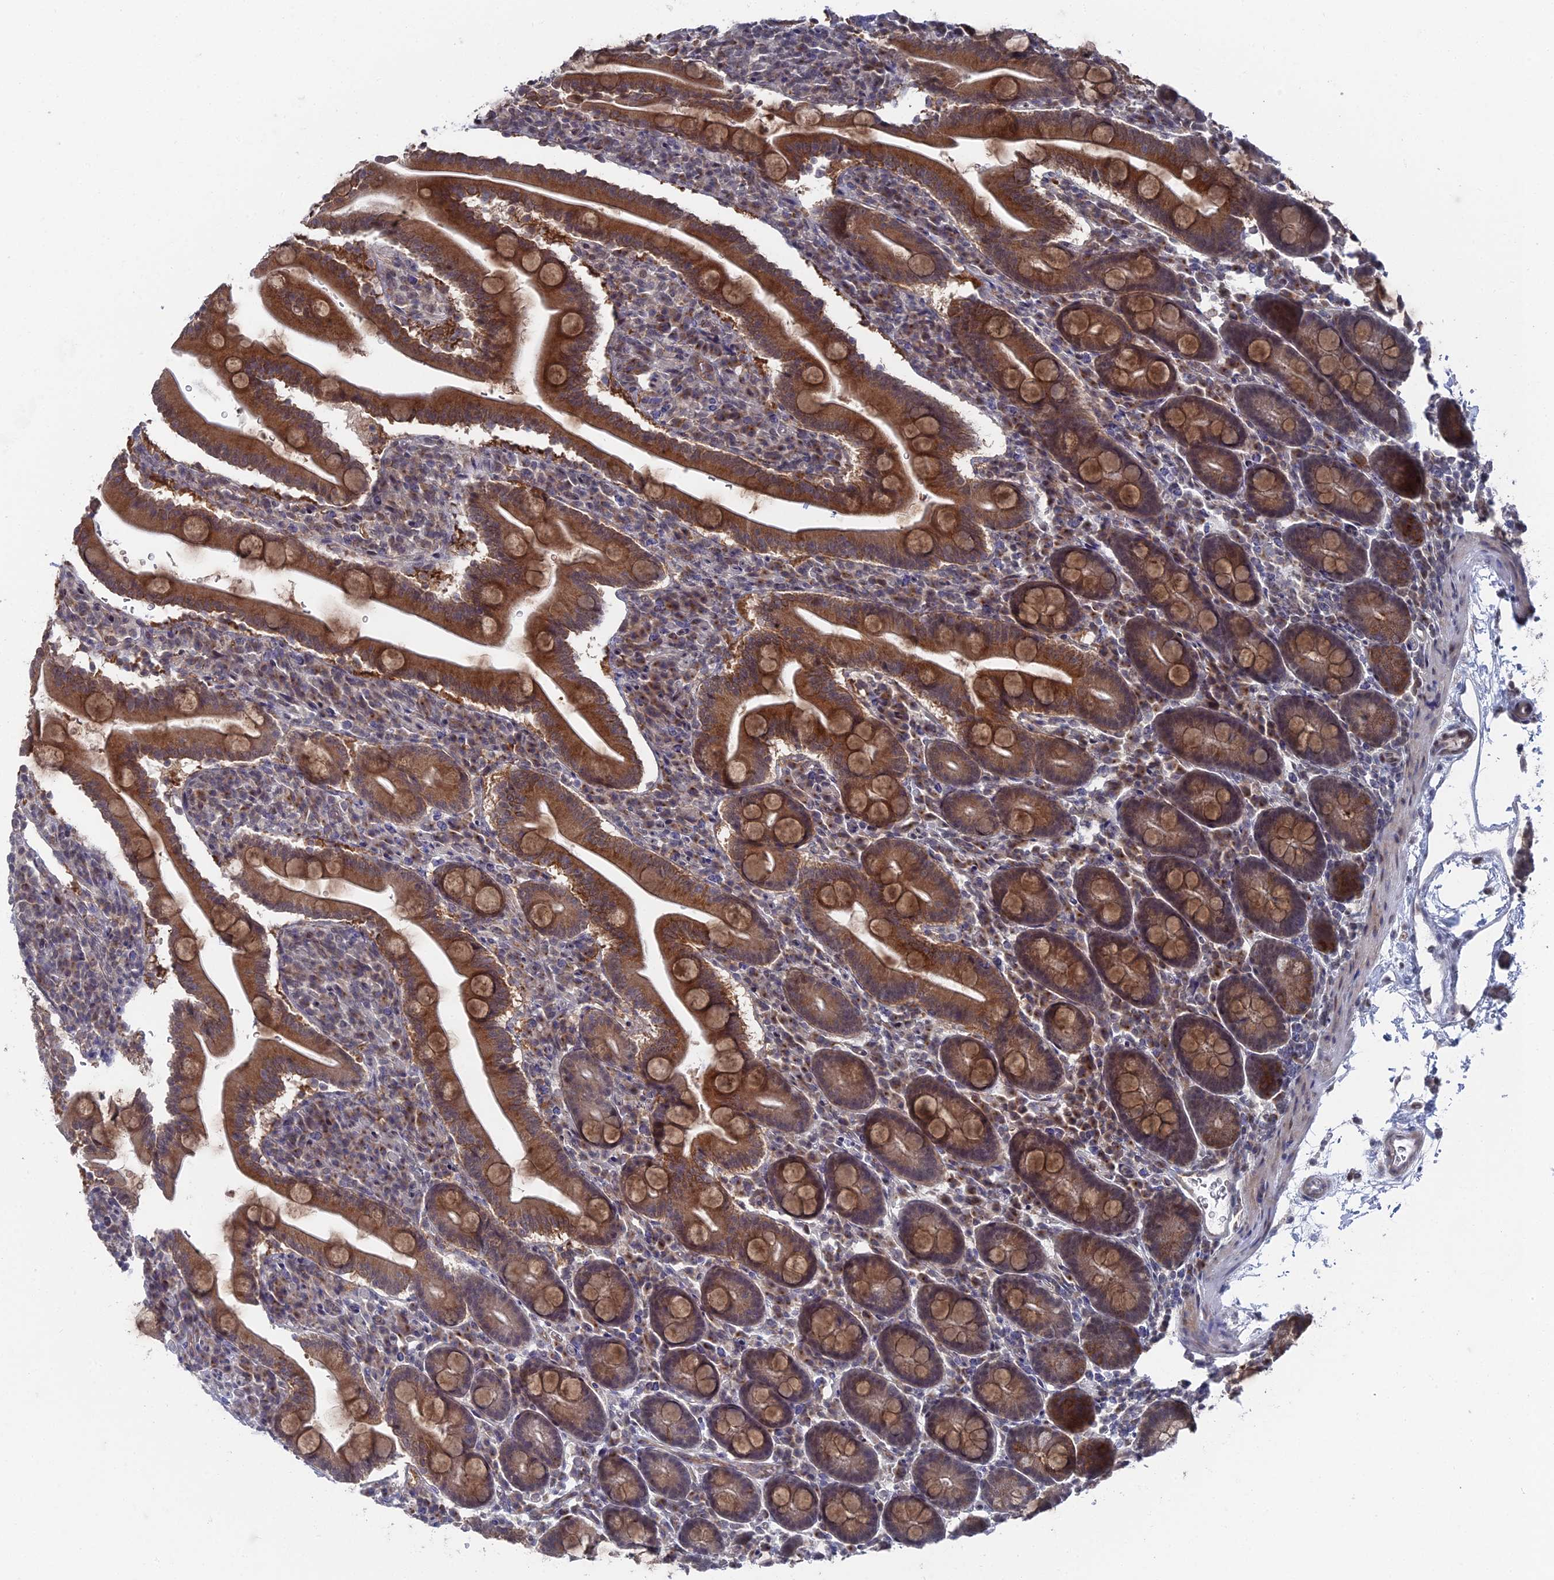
{"staining": {"intensity": "strong", "quantity": ">75%", "location": "cytoplasmic/membranous"}, "tissue": "duodenum", "cell_type": "Glandular cells", "image_type": "normal", "snomed": [{"axis": "morphology", "description": "Normal tissue, NOS"}, {"axis": "topography", "description": "Duodenum"}], "caption": "The image demonstrates a brown stain indicating the presence of a protein in the cytoplasmic/membranous of glandular cells in duodenum.", "gene": "FHIP2A", "patient": {"sex": "male", "age": 35}}